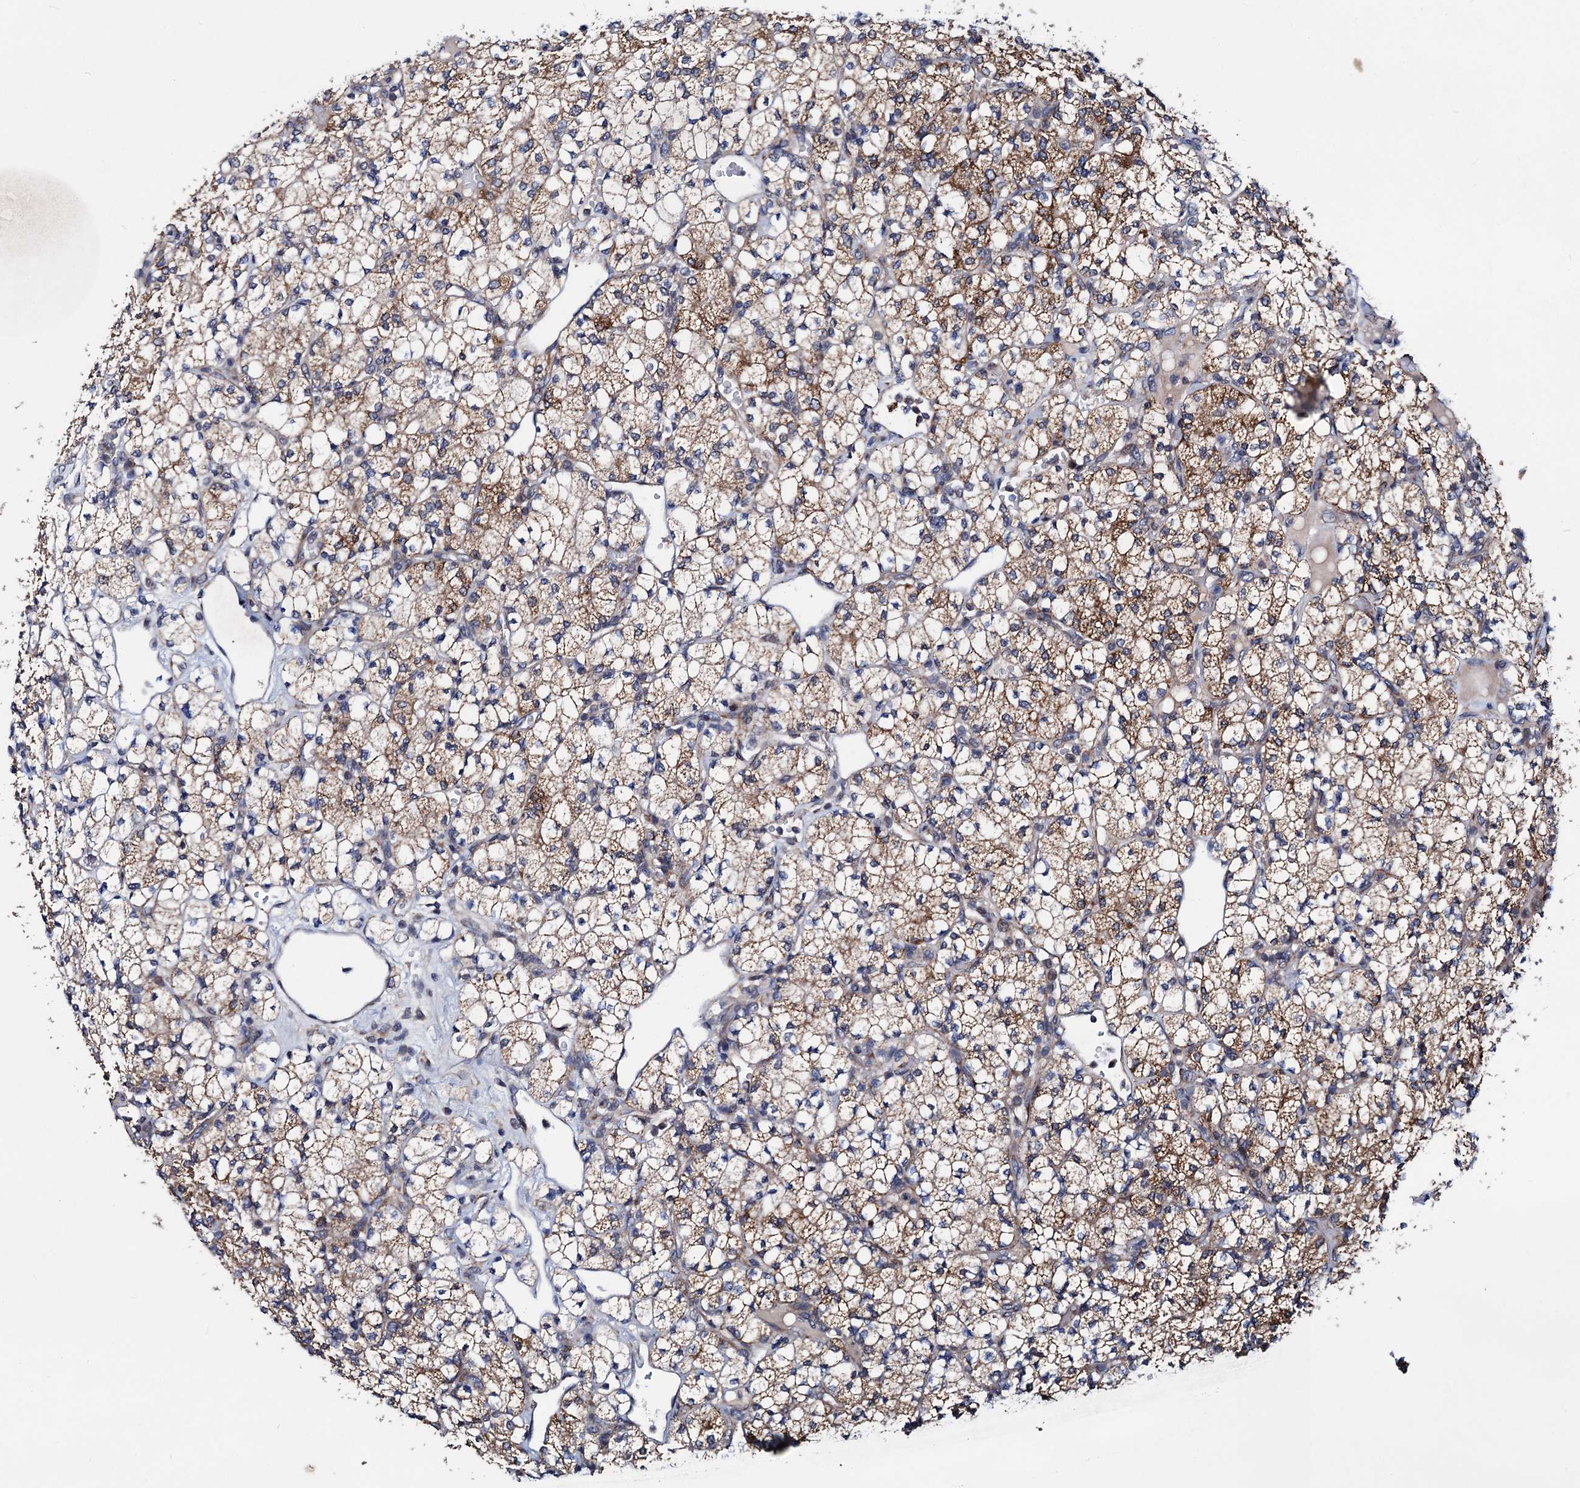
{"staining": {"intensity": "moderate", "quantity": ">75%", "location": "cytoplasmic/membranous"}, "tissue": "renal cancer", "cell_type": "Tumor cells", "image_type": "cancer", "snomed": [{"axis": "morphology", "description": "Adenocarcinoma, NOS"}, {"axis": "topography", "description": "Kidney"}], "caption": "Renal adenocarcinoma tissue reveals moderate cytoplasmic/membranous positivity in approximately >75% of tumor cells", "gene": "COA4", "patient": {"sex": "male", "age": 77}}